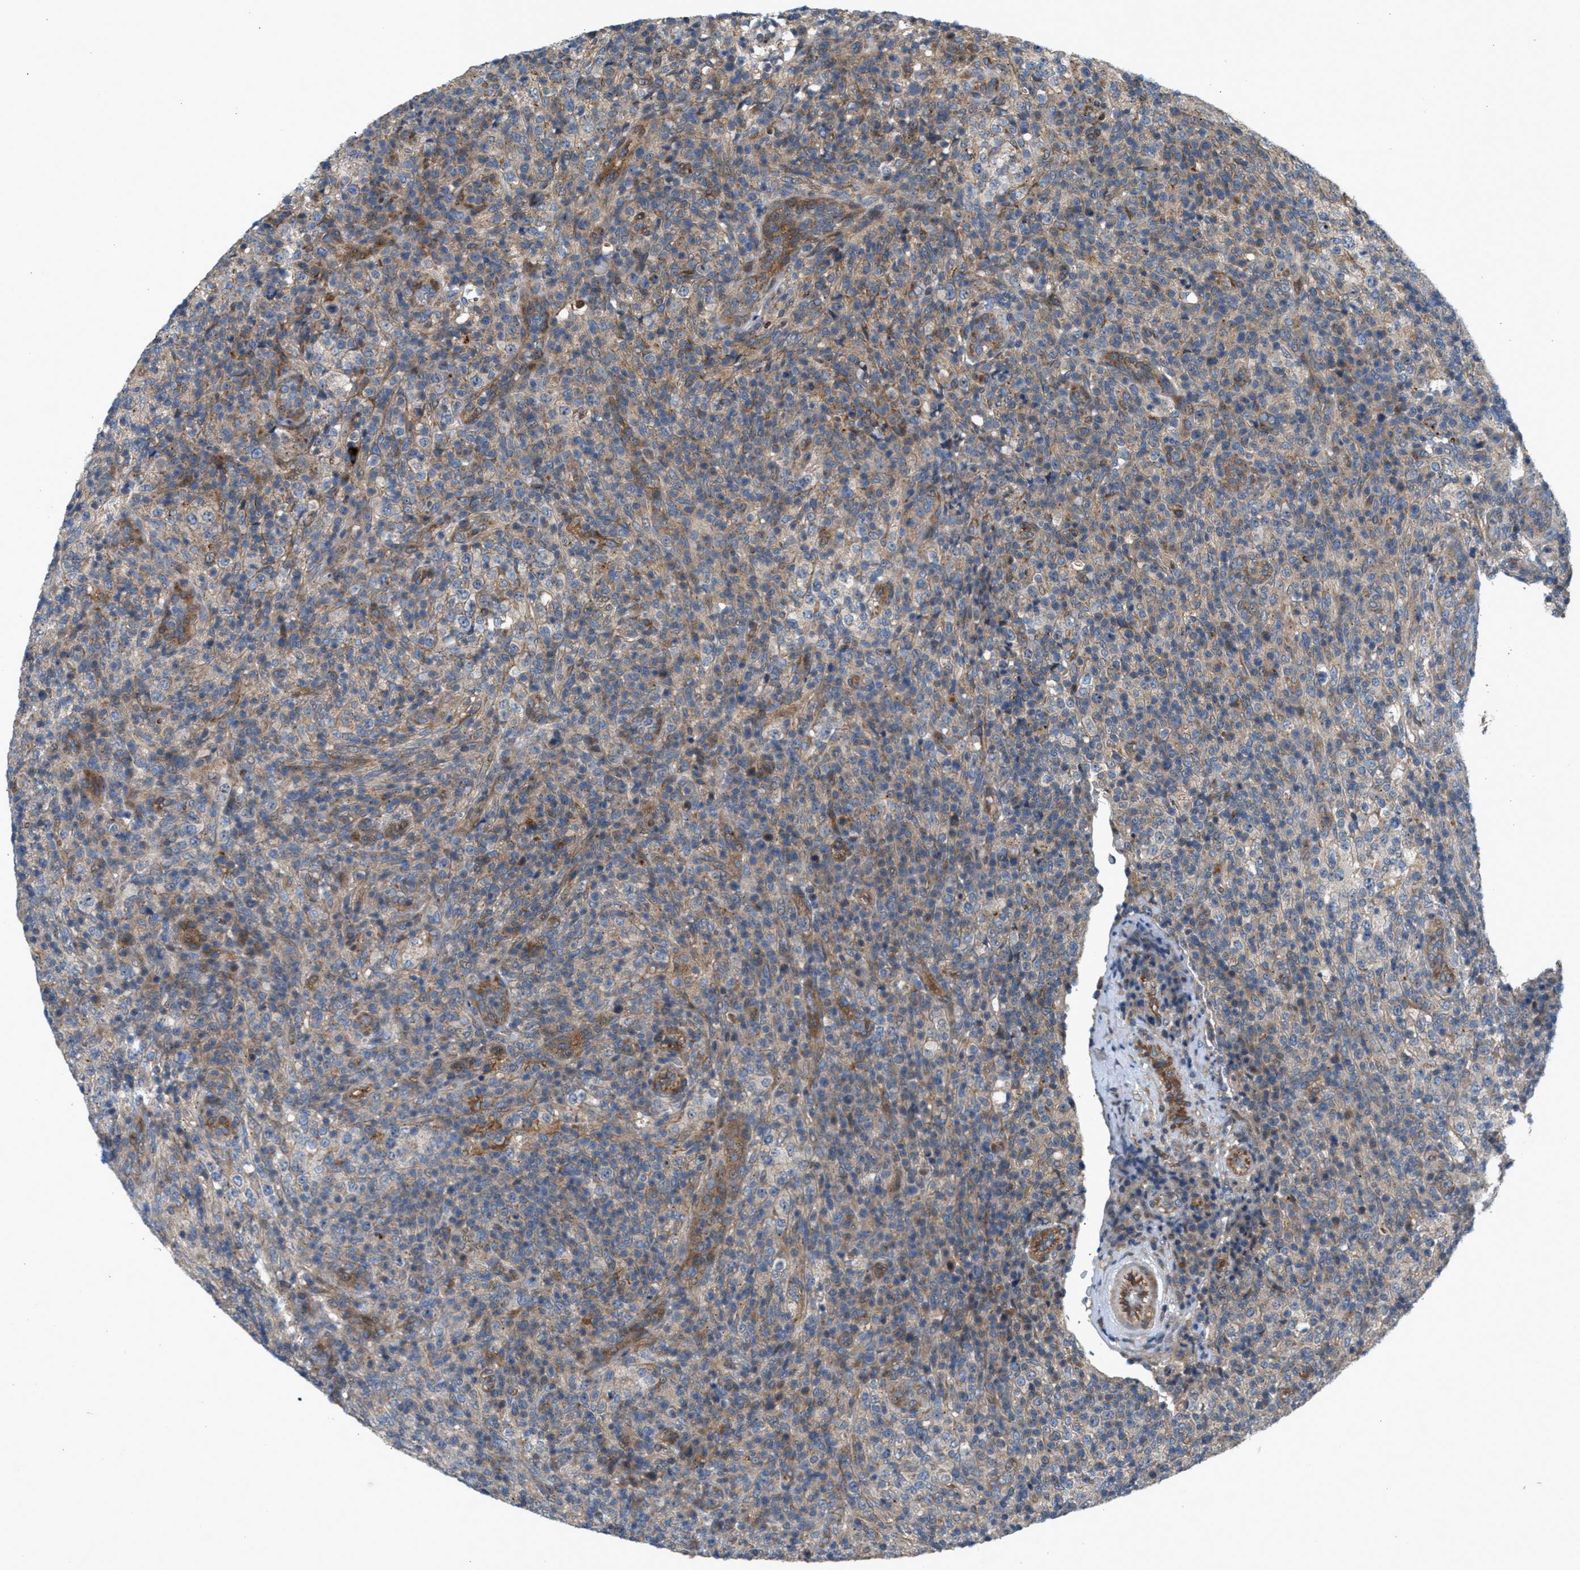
{"staining": {"intensity": "weak", "quantity": "25%-75%", "location": "cytoplasmic/membranous"}, "tissue": "lymphoma", "cell_type": "Tumor cells", "image_type": "cancer", "snomed": [{"axis": "morphology", "description": "Malignant lymphoma, non-Hodgkin's type, High grade"}, {"axis": "topography", "description": "Lymph node"}], "caption": "Brown immunohistochemical staining in human lymphoma displays weak cytoplasmic/membranous staining in approximately 25%-75% of tumor cells. (DAB (3,3'-diaminobenzidine) IHC, brown staining for protein, blue staining for nuclei).", "gene": "CYB5D1", "patient": {"sex": "female", "age": 76}}